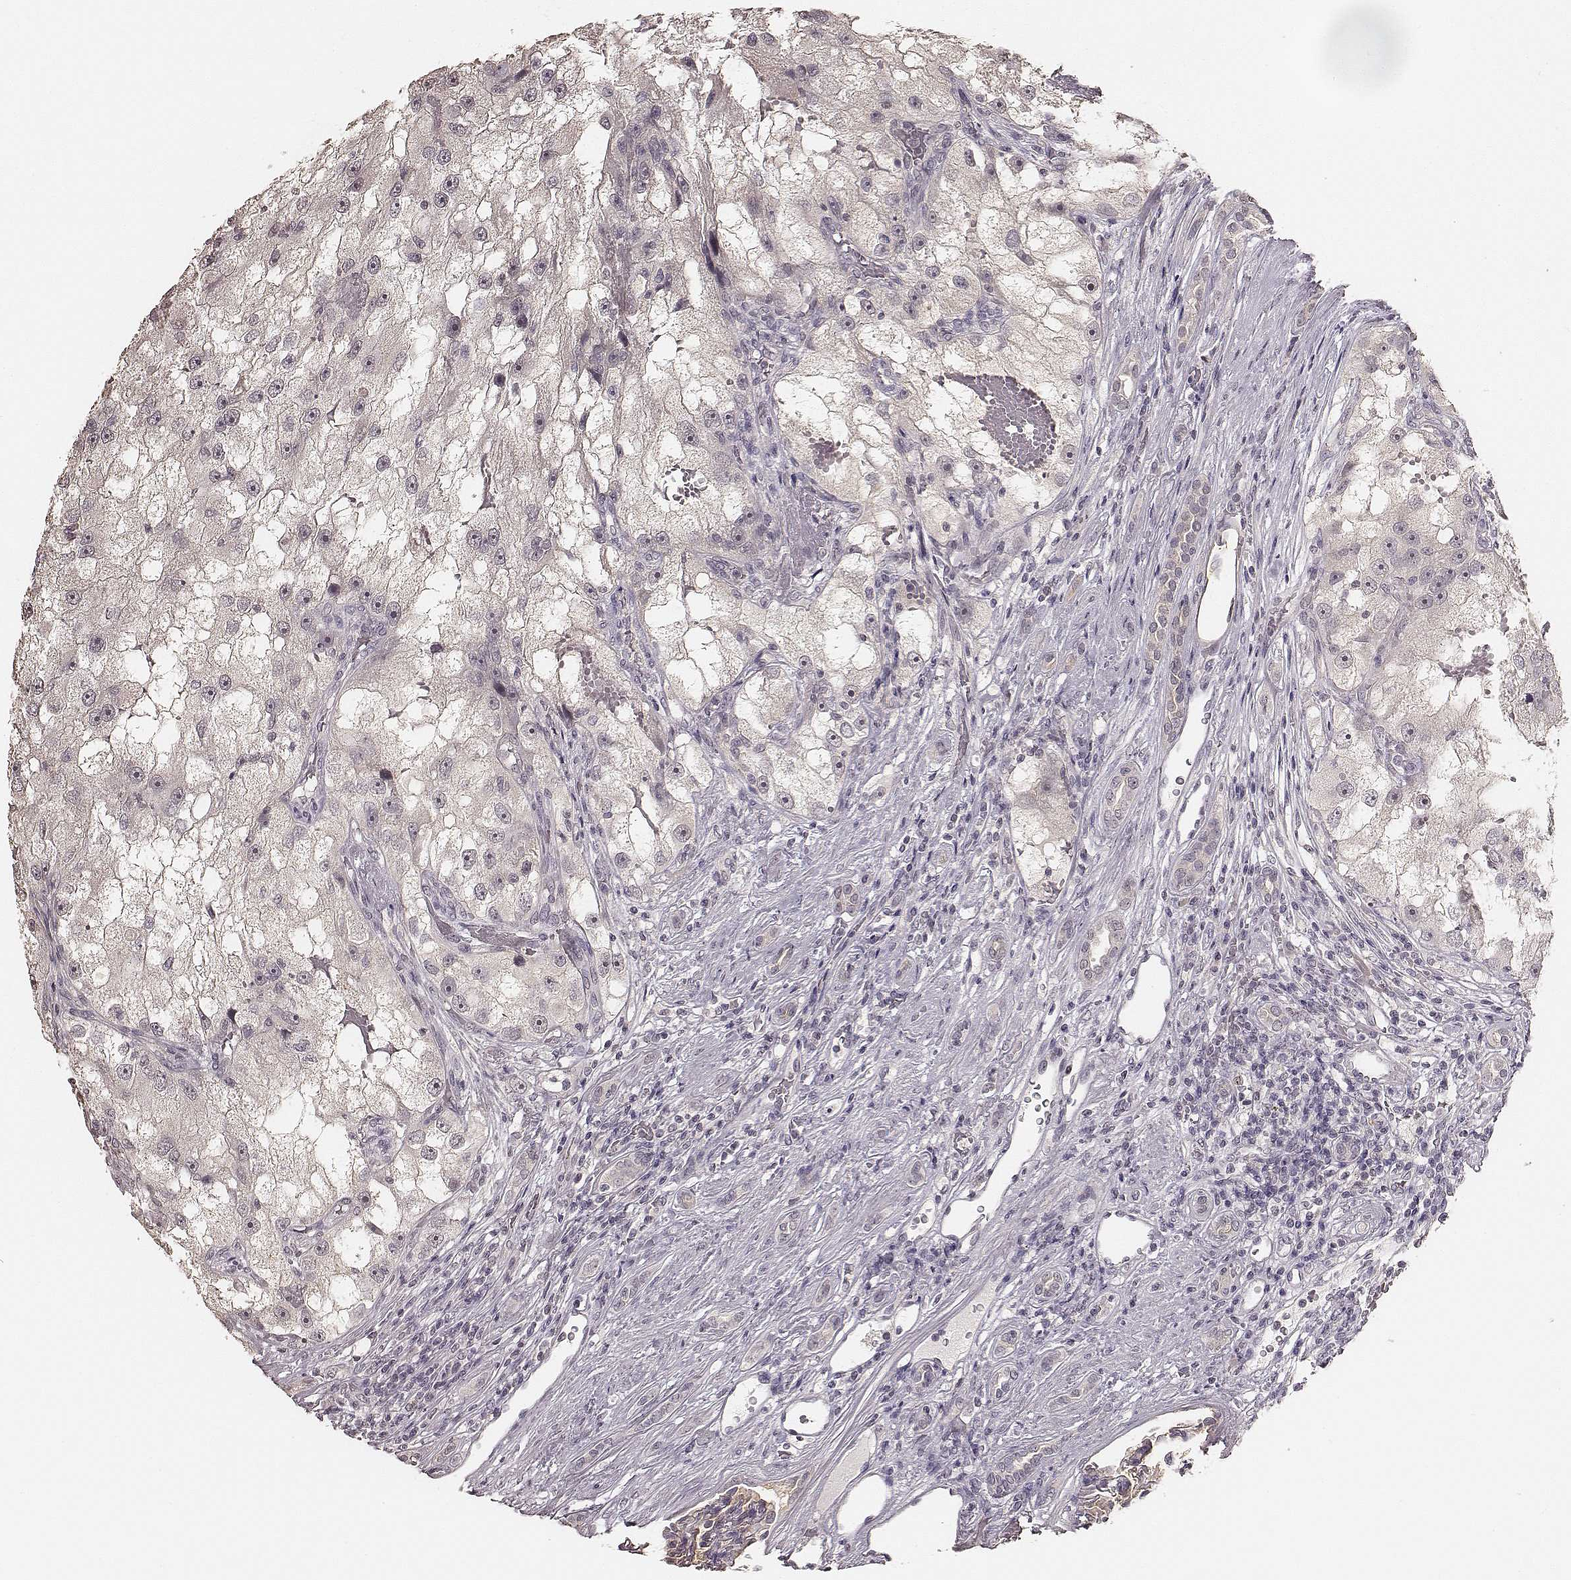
{"staining": {"intensity": "negative", "quantity": "none", "location": "none"}, "tissue": "renal cancer", "cell_type": "Tumor cells", "image_type": "cancer", "snomed": [{"axis": "morphology", "description": "Adenocarcinoma, NOS"}, {"axis": "topography", "description": "Kidney"}], "caption": "Tumor cells show no significant protein positivity in renal cancer. (Brightfield microscopy of DAB (3,3'-diaminobenzidine) IHC at high magnification).", "gene": "LY6K", "patient": {"sex": "male", "age": 63}}